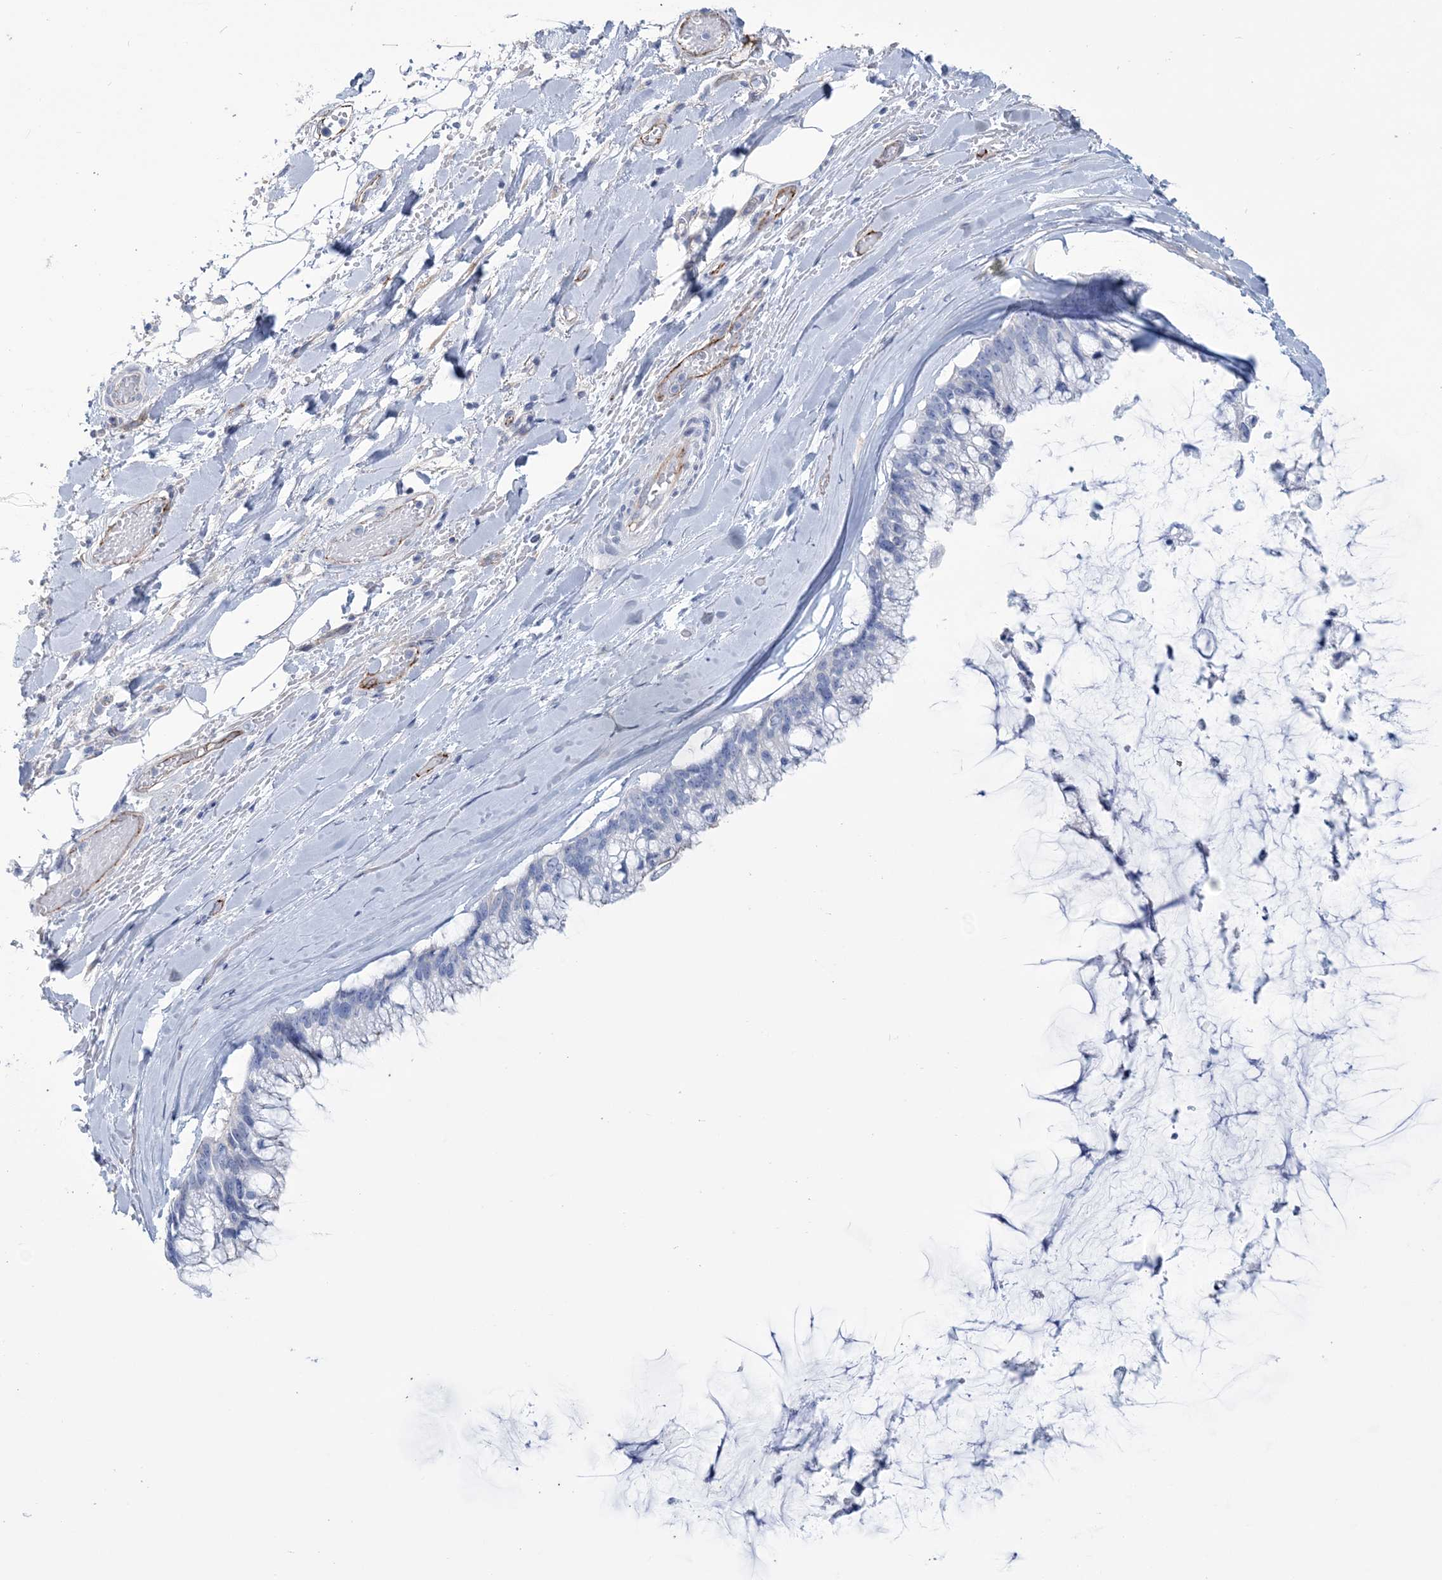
{"staining": {"intensity": "negative", "quantity": "none", "location": "none"}, "tissue": "ovarian cancer", "cell_type": "Tumor cells", "image_type": "cancer", "snomed": [{"axis": "morphology", "description": "Cystadenocarcinoma, mucinous, NOS"}, {"axis": "topography", "description": "Ovary"}], "caption": "This is a image of immunohistochemistry staining of ovarian cancer (mucinous cystadenocarcinoma), which shows no staining in tumor cells. (IHC, brightfield microscopy, high magnification).", "gene": "RAB11FIP5", "patient": {"sex": "female", "age": 39}}